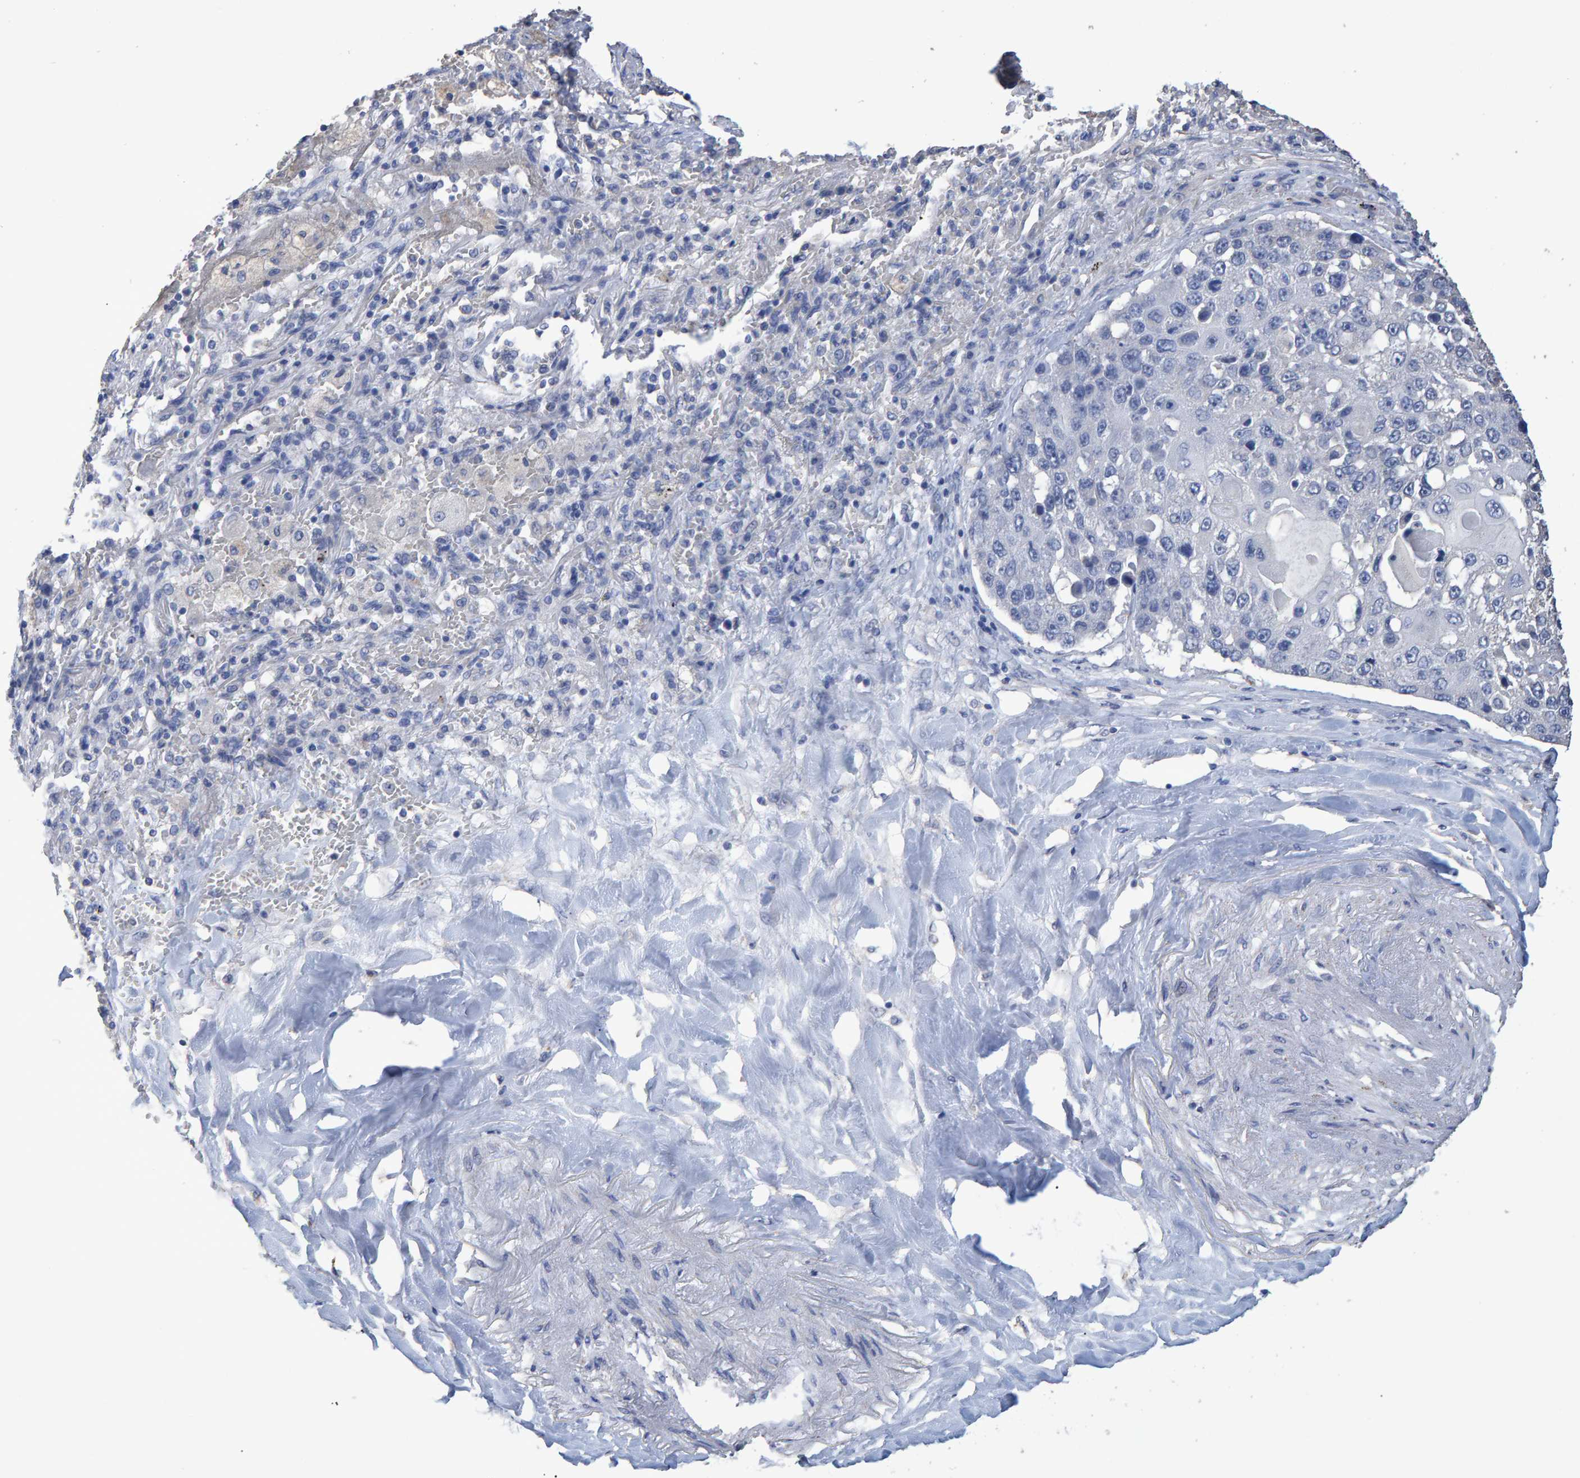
{"staining": {"intensity": "negative", "quantity": "none", "location": "none"}, "tissue": "lung cancer", "cell_type": "Tumor cells", "image_type": "cancer", "snomed": [{"axis": "morphology", "description": "Squamous cell carcinoma, NOS"}, {"axis": "topography", "description": "Lung"}], "caption": "High magnification brightfield microscopy of lung squamous cell carcinoma stained with DAB (3,3'-diaminobenzidine) (brown) and counterstained with hematoxylin (blue): tumor cells show no significant positivity. (Stains: DAB immunohistochemistry (IHC) with hematoxylin counter stain, Microscopy: brightfield microscopy at high magnification).", "gene": "HEMGN", "patient": {"sex": "male", "age": 61}}